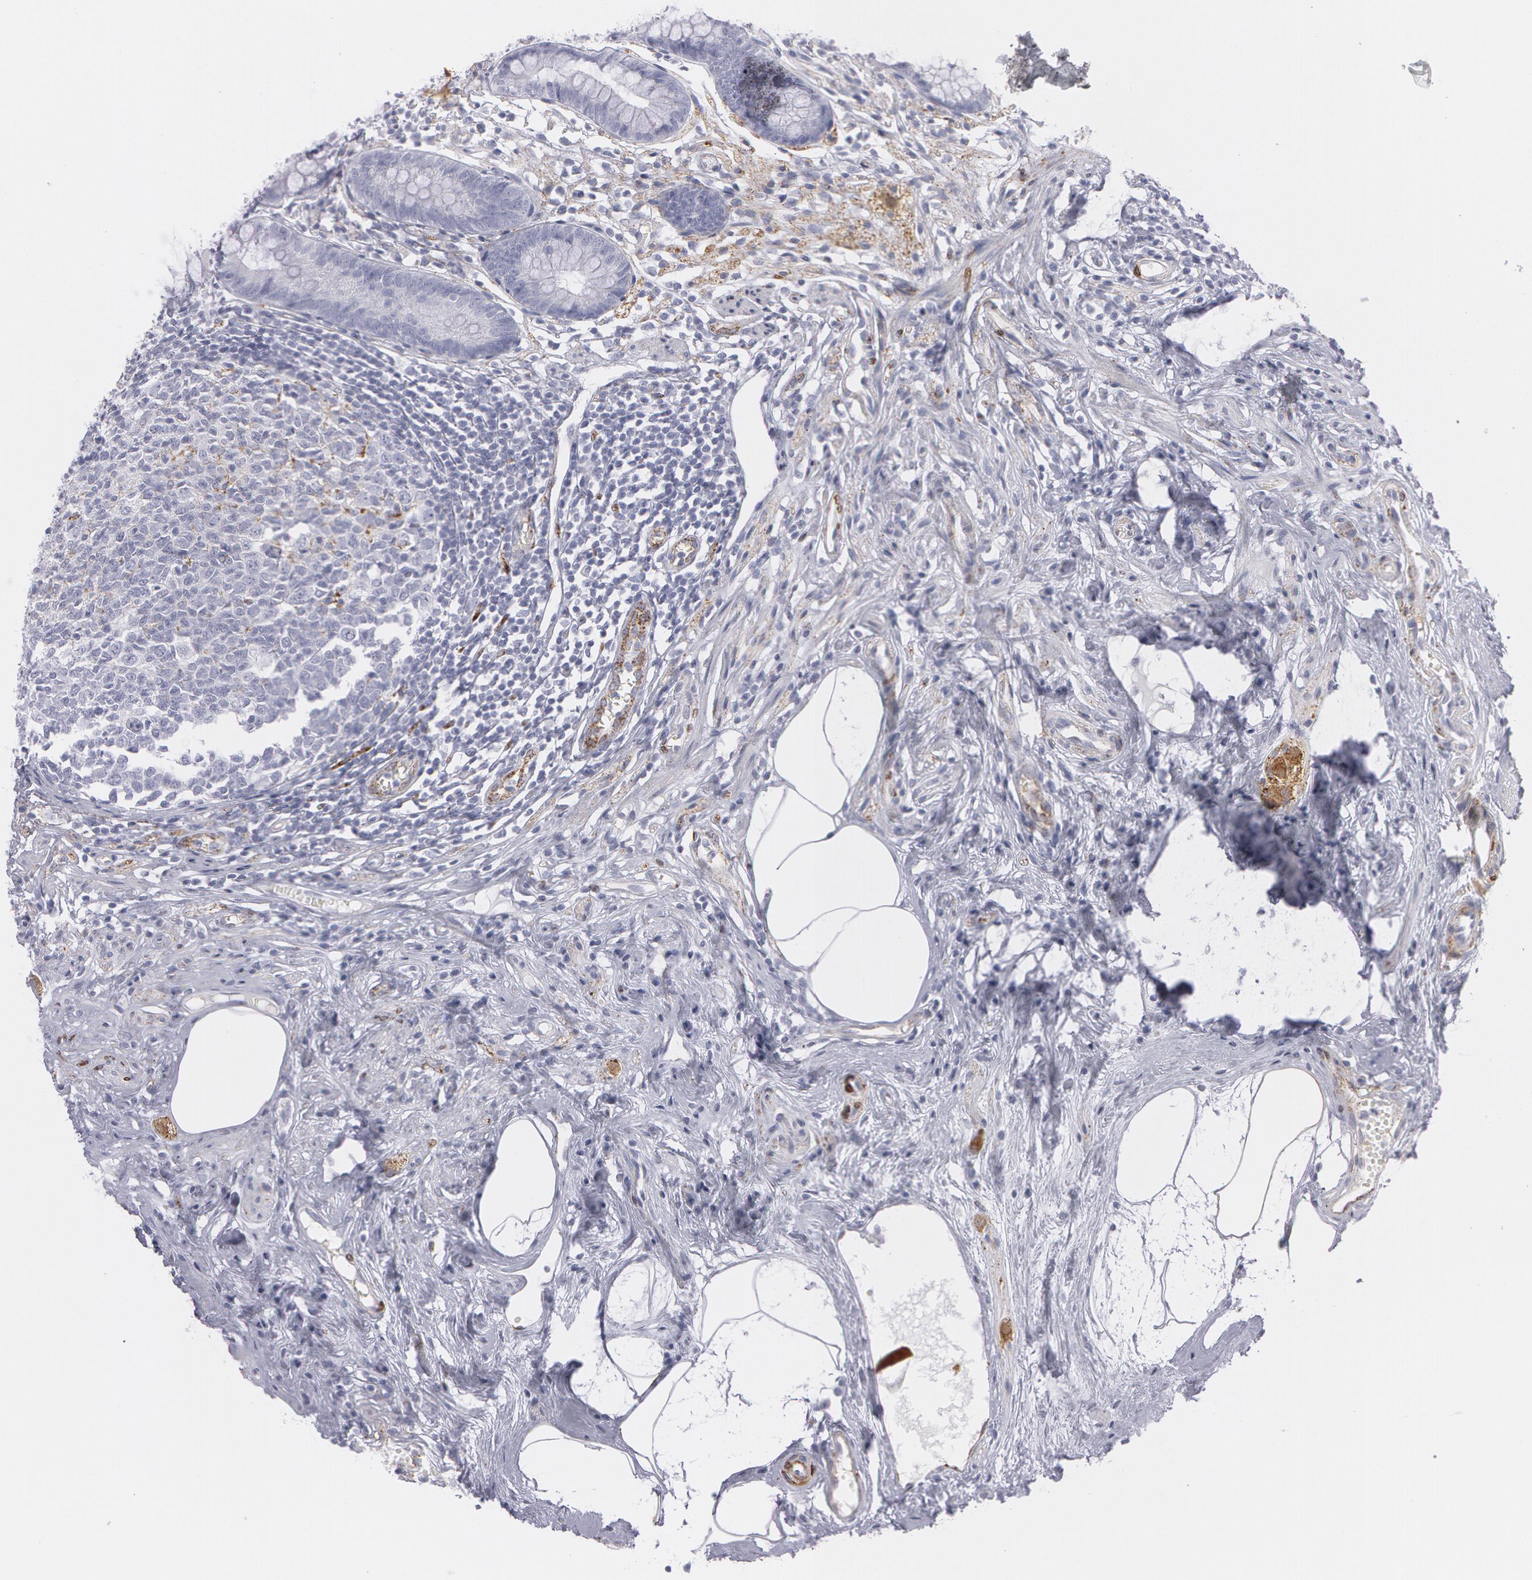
{"staining": {"intensity": "negative", "quantity": "none", "location": "none"}, "tissue": "appendix", "cell_type": "Glandular cells", "image_type": "normal", "snomed": [{"axis": "morphology", "description": "Normal tissue, NOS"}, {"axis": "topography", "description": "Appendix"}], "caption": "Glandular cells are negative for brown protein staining in unremarkable appendix. The staining was performed using DAB to visualize the protein expression in brown, while the nuclei were stained in blue with hematoxylin (Magnification: 20x).", "gene": "SNCG", "patient": {"sex": "male", "age": 38}}